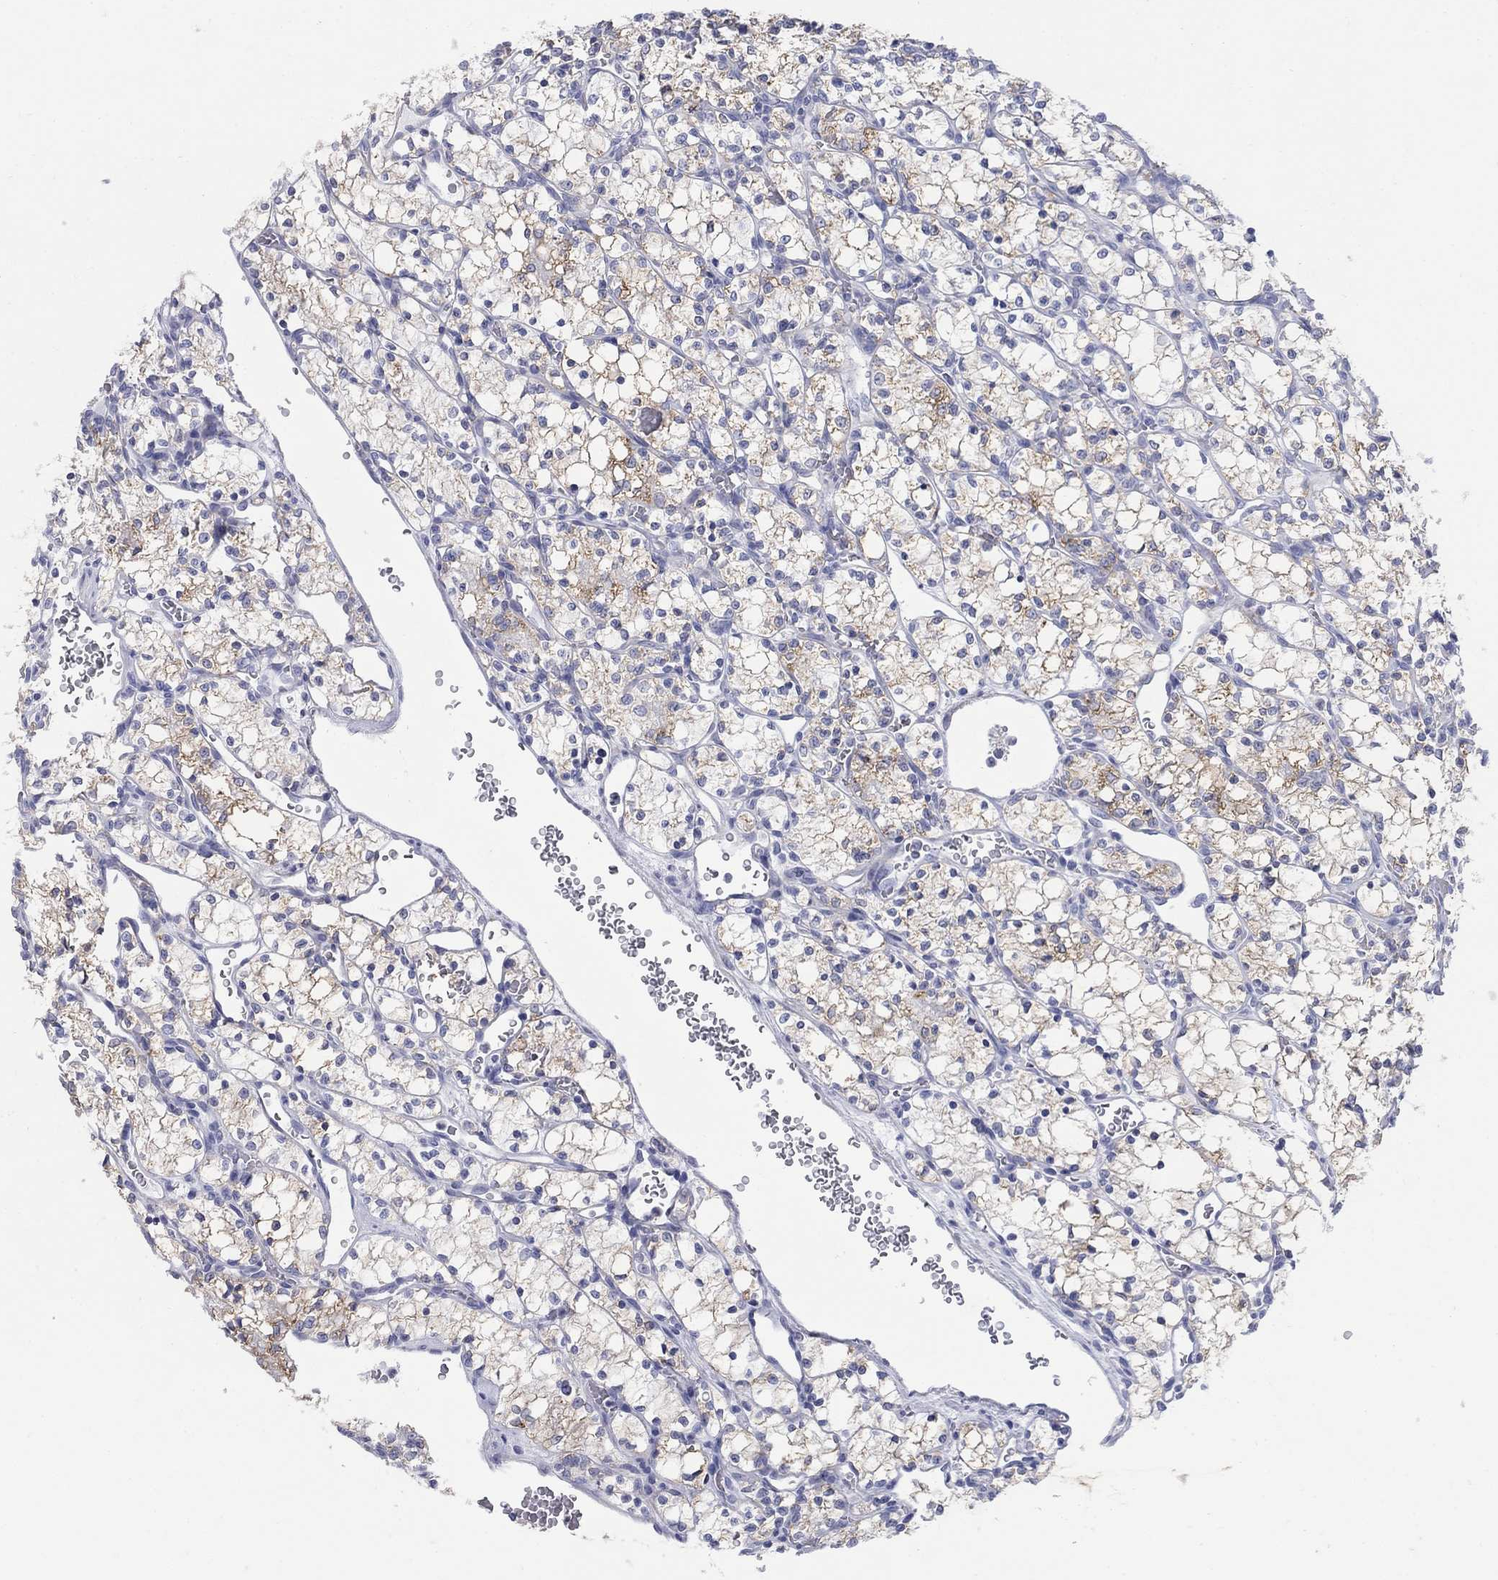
{"staining": {"intensity": "moderate", "quantity": "25%-75%", "location": "cytoplasmic/membranous"}, "tissue": "renal cancer", "cell_type": "Tumor cells", "image_type": "cancer", "snomed": [{"axis": "morphology", "description": "Adenocarcinoma, NOS"}, {"axis": "topography", "description": "Kidney"}], "caption": "The image demonstrates a brown stain indicating the presence of a protein in the cytoplasmic/membranous of tumor cells in renal adenocarcinoma.", "gene": "SCCPDH", "patient": {"sex": "female", "age": 69}}